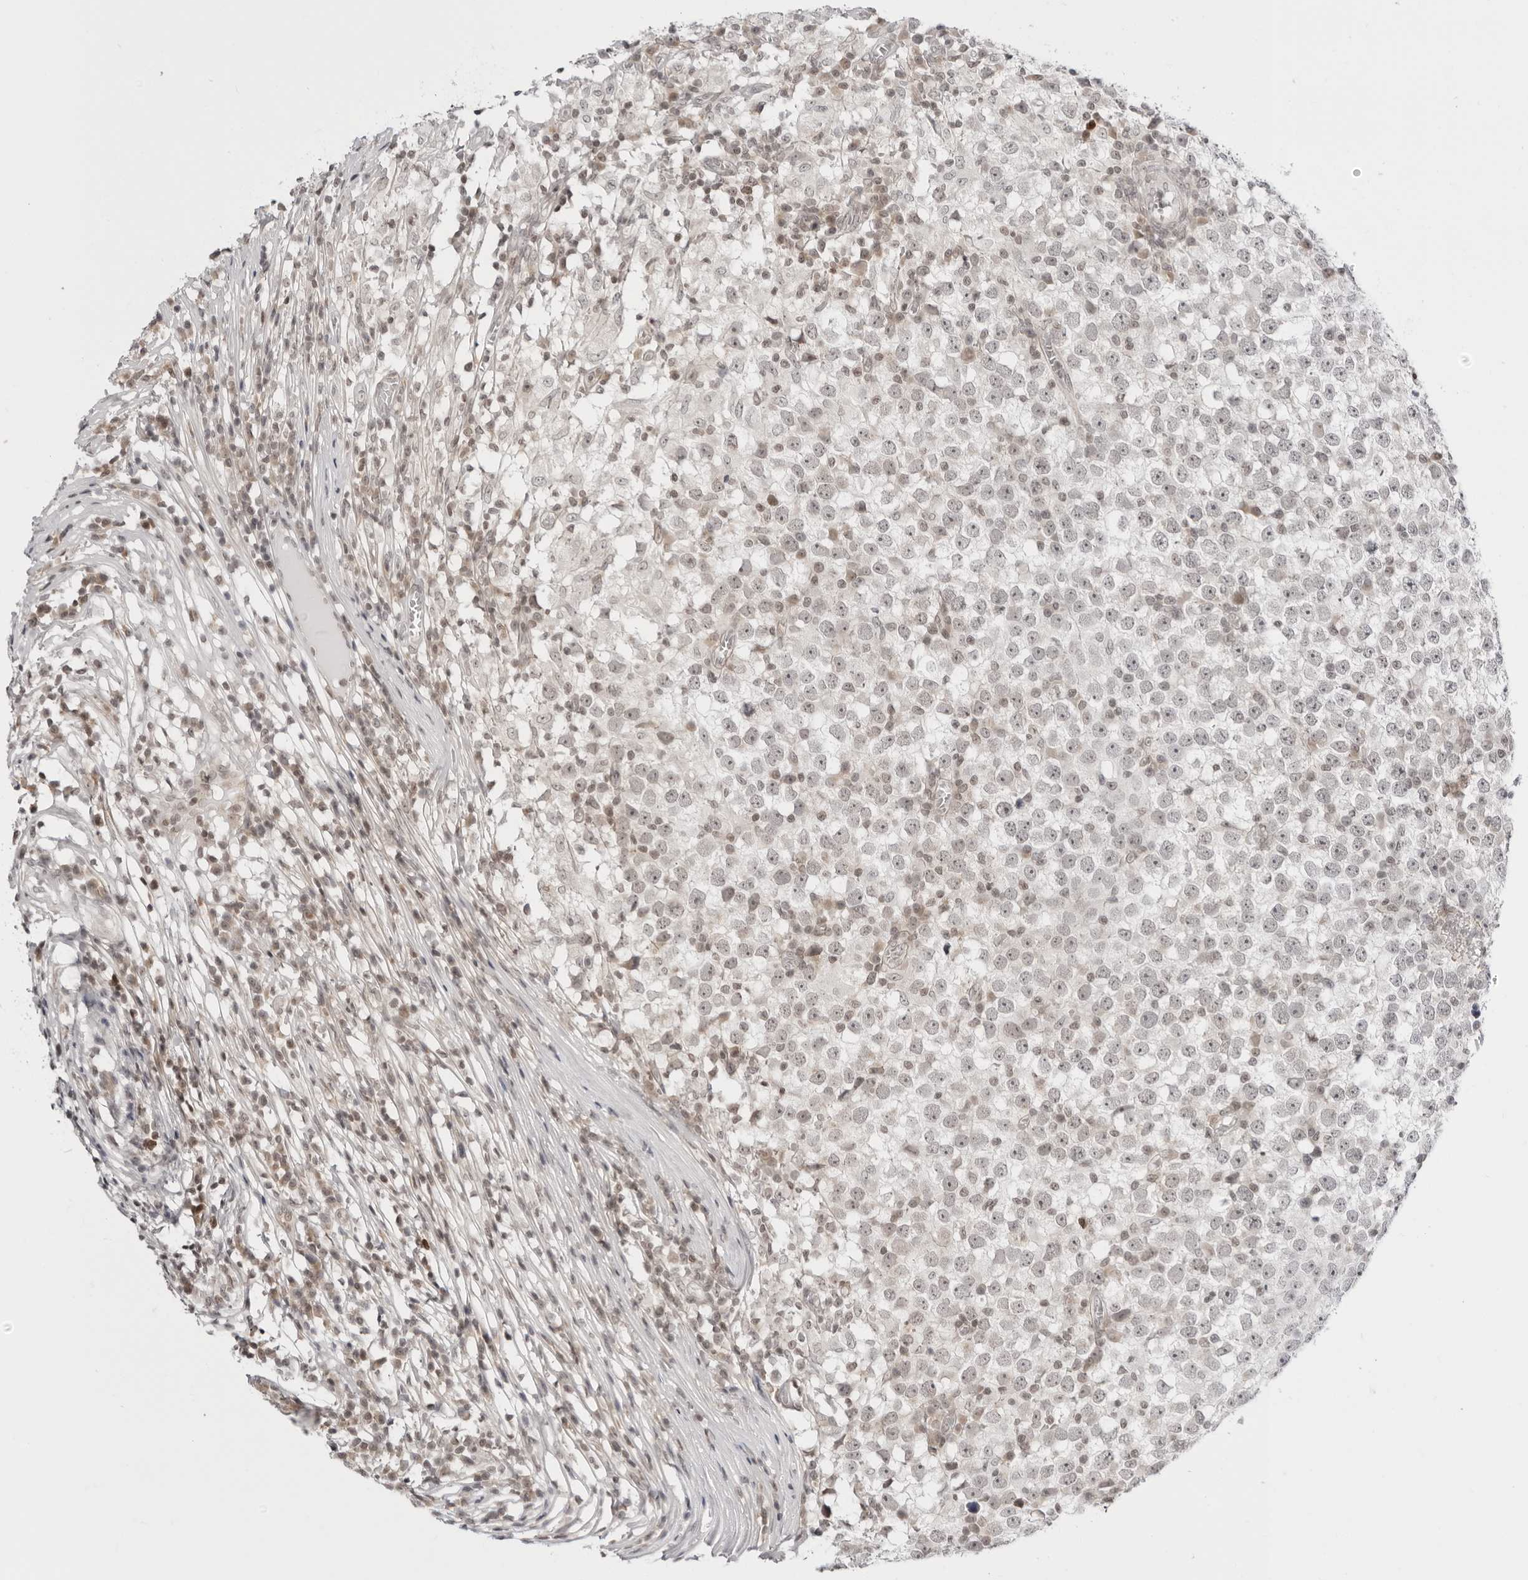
{"staining": {"intensity": "negative", "quantity": "none", "location": "none"}, "tissue": "testis cancer", "cell_type": "Tumor cells", "image_type": "cancer", "snomed": [{"axis": "morphology", "description": "Seminoma, NOS"}, {"axis": "topography", "description": "Testis"}], "caption": "Tumor cells are negative for brown protein staining in seminoma (testis).", "gene": "PPP2R5C", "patient": {"sex": "male", "age": 65}}